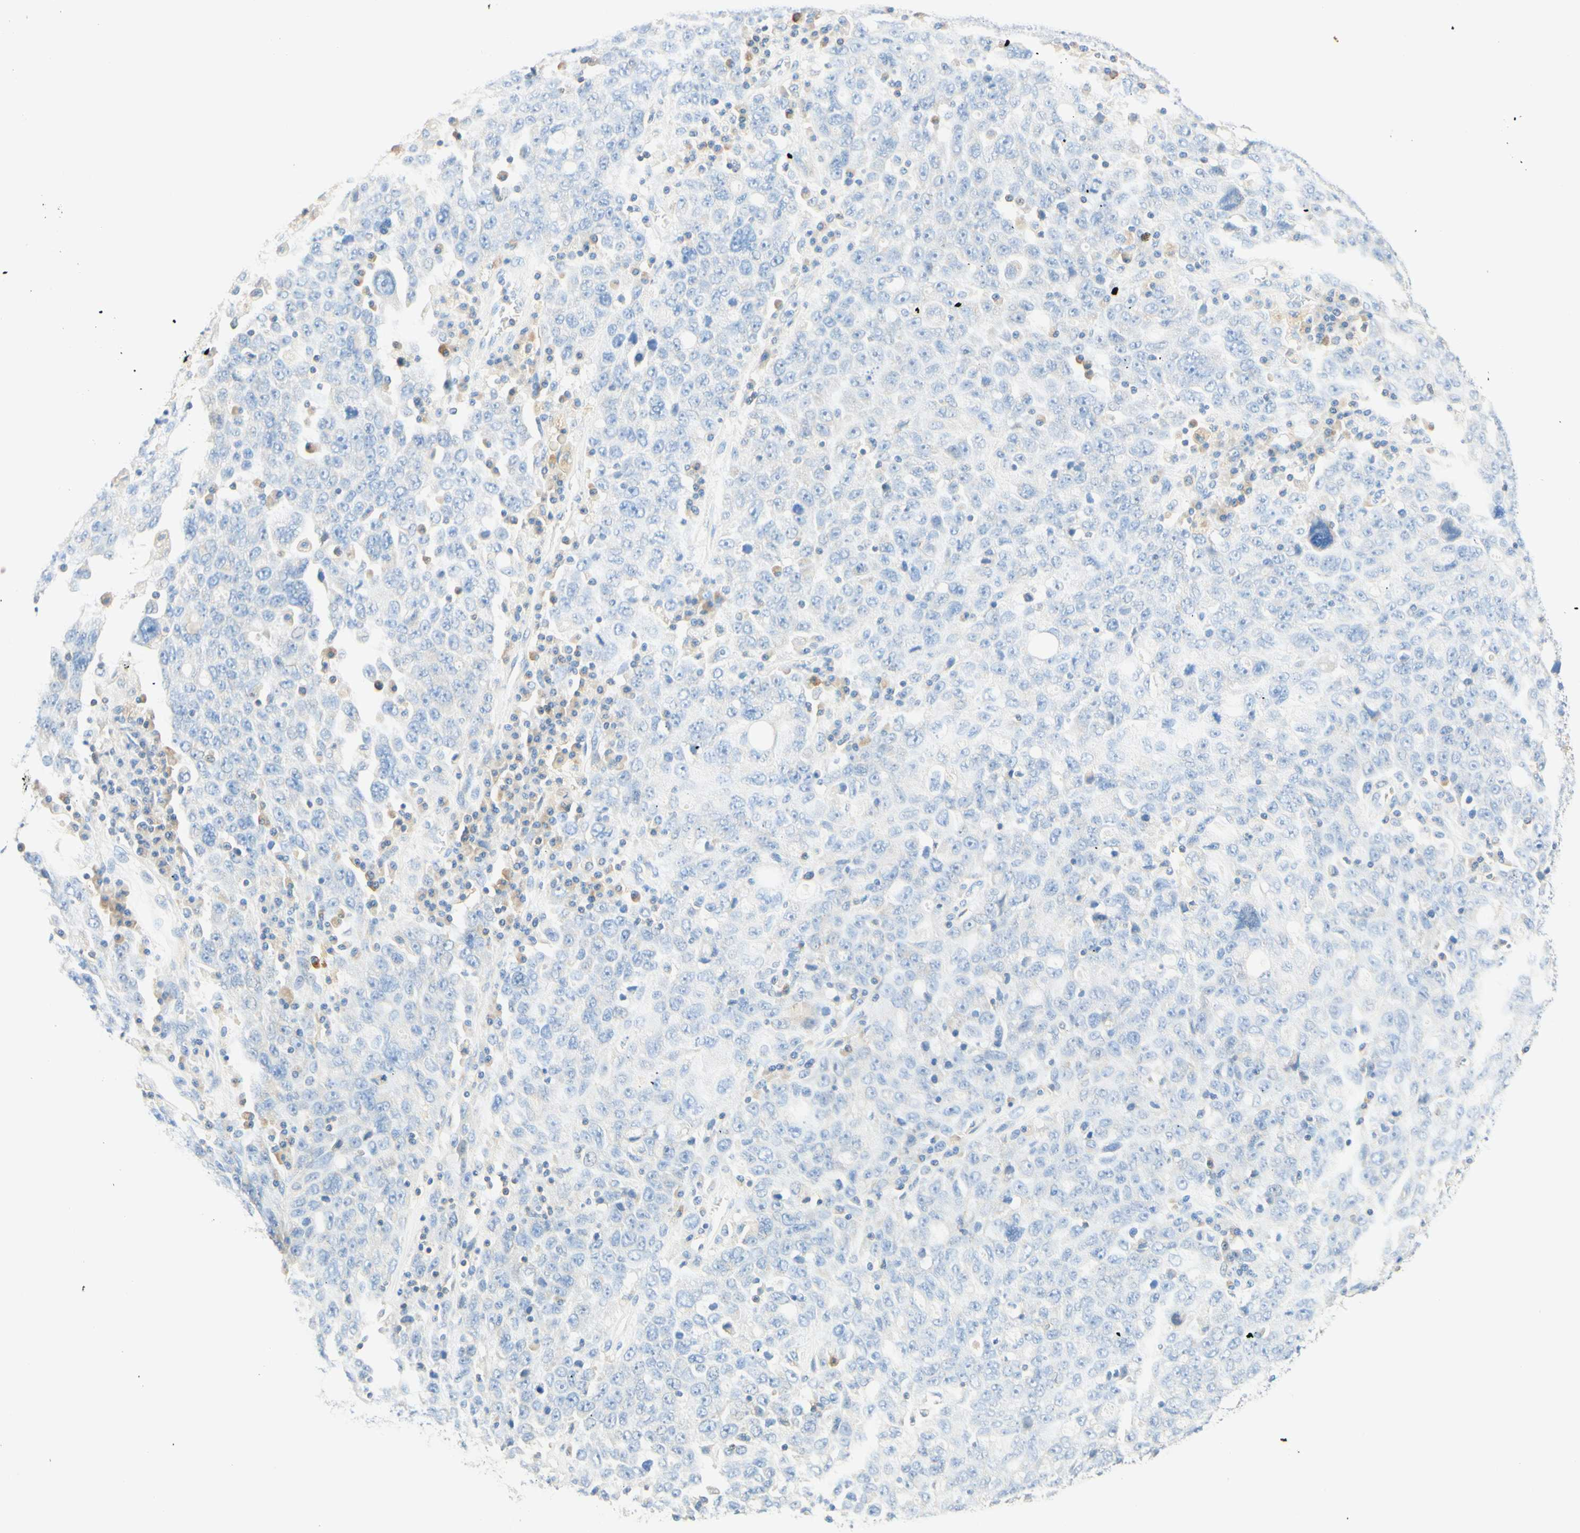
{"staining": {"intensity": "negative", "quantity": "none", "location": "none"}, "tissue": "ovarian cancer", "cell_type": "Tumor cells", "image_type": "cancer", "snomed": [{"axis": "morphology", "description": "Carcinoma, endometroid"}, {"axis": "topography", "description": "Ovary"}], "caption": "Tumor cells are negative for protein expression in human ovarian cancer (endometroid carcinoma).", "gene": "LAT", "patient": {"sex": "female", "age": 62}}